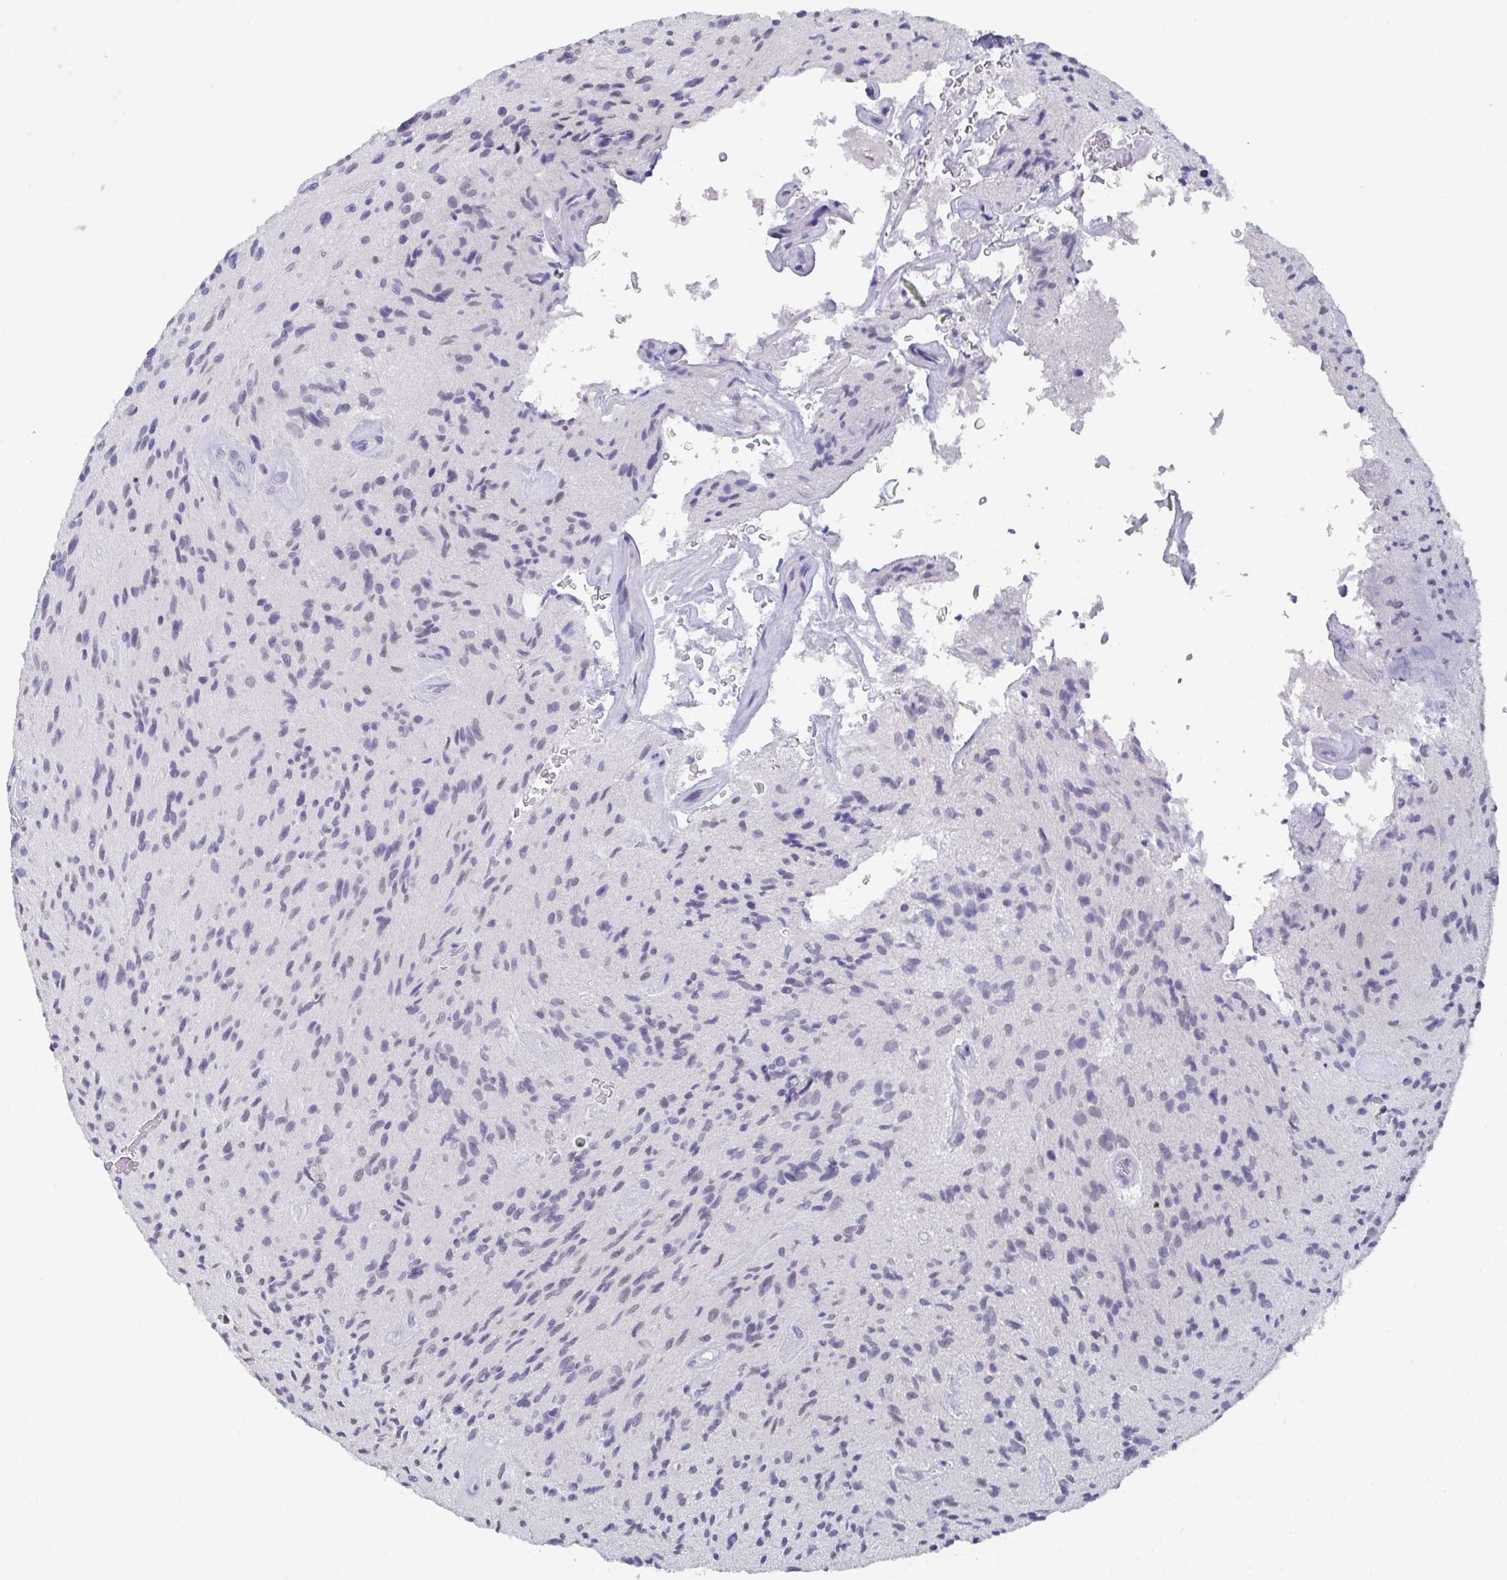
{"staining": {"intensity": "negative", "quantity": "none", "location": "none"}, "tissue": "glioma", "cell_type": "Tumor cells", "image_type": "cancer", "snomed": [{"axis": "morphology", "description": "Glioma, malignant, High grade"}, {"axis": "topography", "description": "Brain"}], "caption": "Image shows no protein positivity in tumor cells of glioma tissue.", "gene": "DYDC2", "patient": {"sex": "male", "age": 54}}